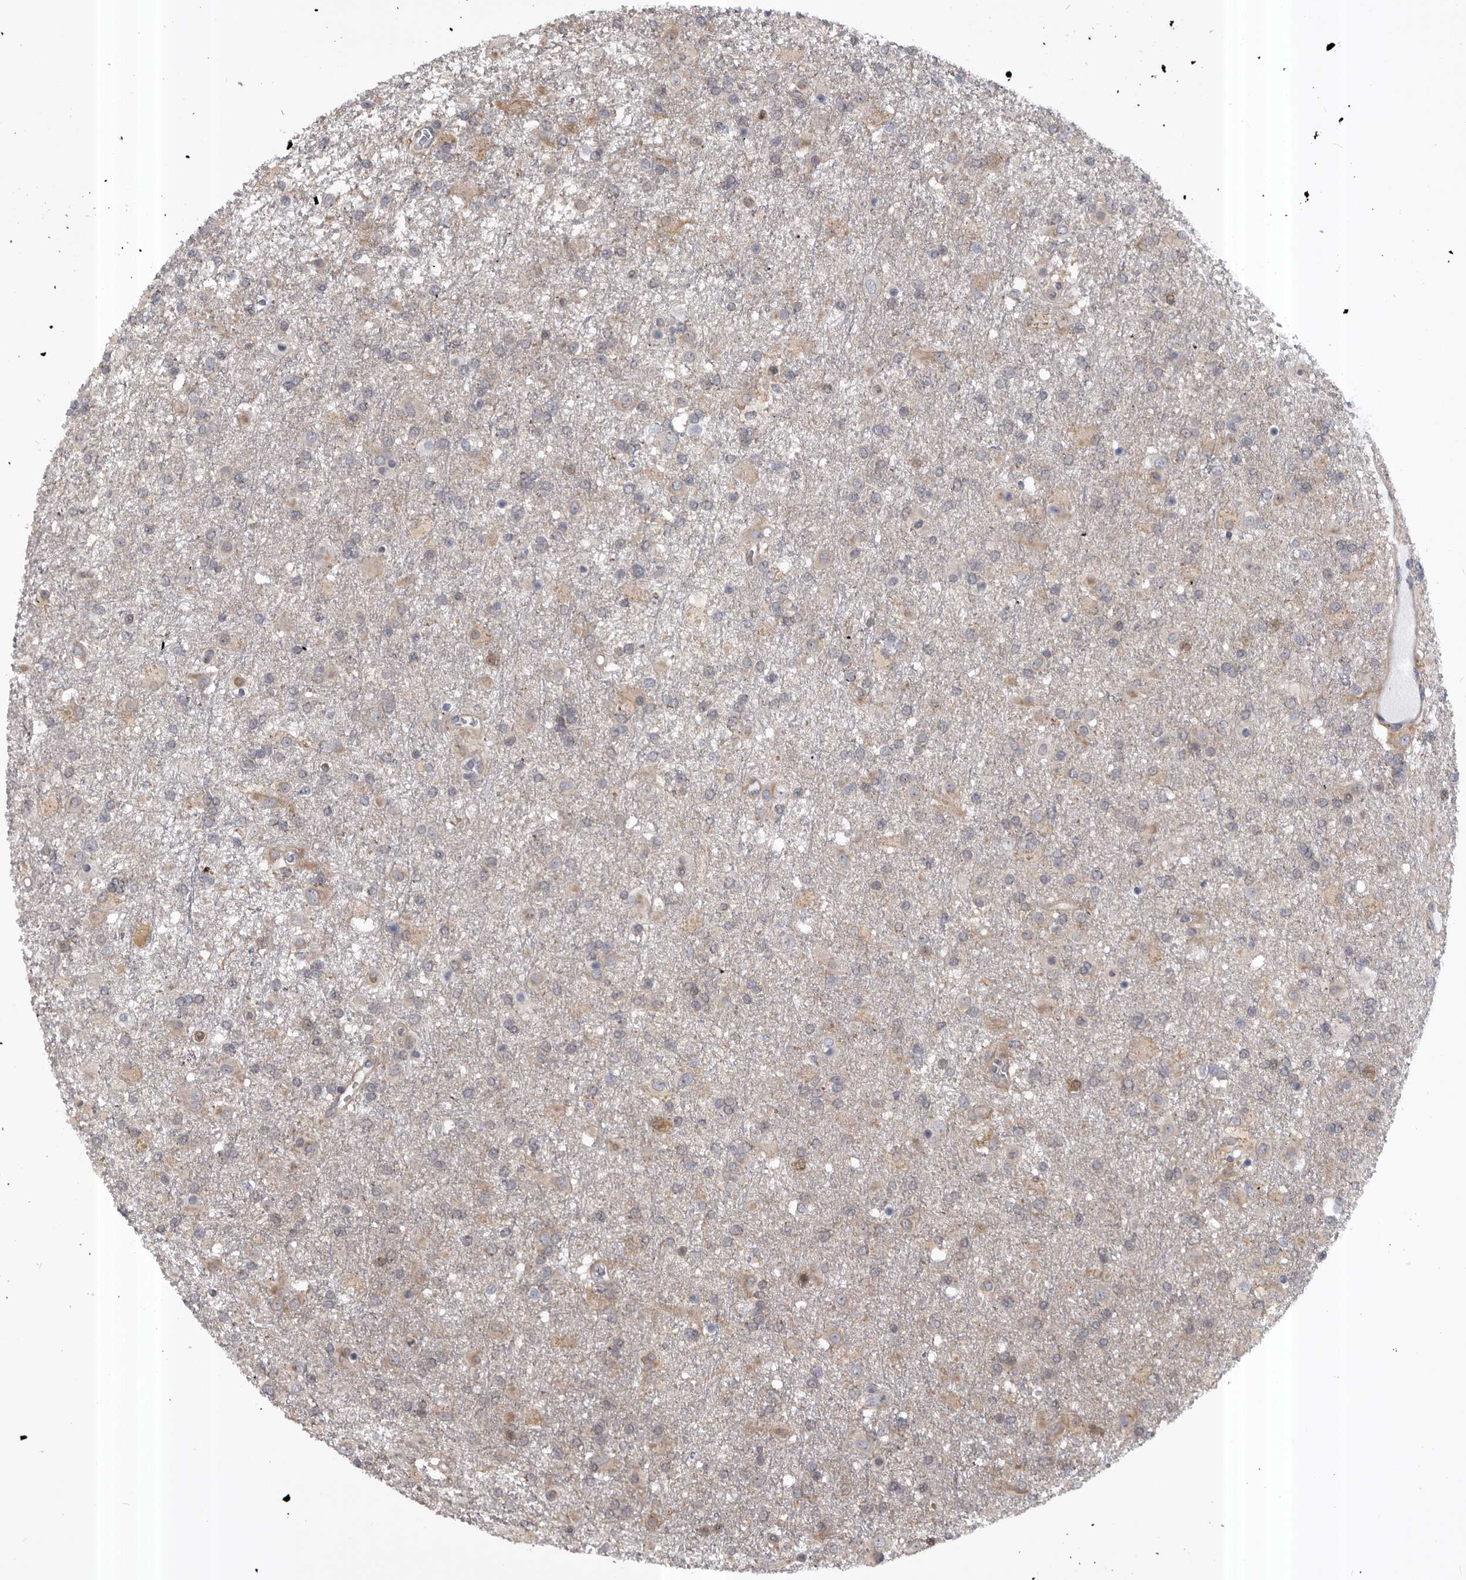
{"staining": {"intensity": "weak", "quantity": "25%-75%", "location": "cytoplasmic/membranous"}, "tissue": "glioma", "cell_type": "Tumor cells", "image_type": "cancer", "snomed": [{"axis": "morphology", "description": "Glioma, malignant, Low grade"}, {"axis": "topography", "description": "Brain"}], "caption": "Immunohistochemical staining of human malignant glioma (low-grade) reveals low levels of weak cytoplasmic/membranous positivity in about 25%-75% of tumor cells.", "gene": "RAB3GAP2", "patient": {"sex": "male", "age": 65}}